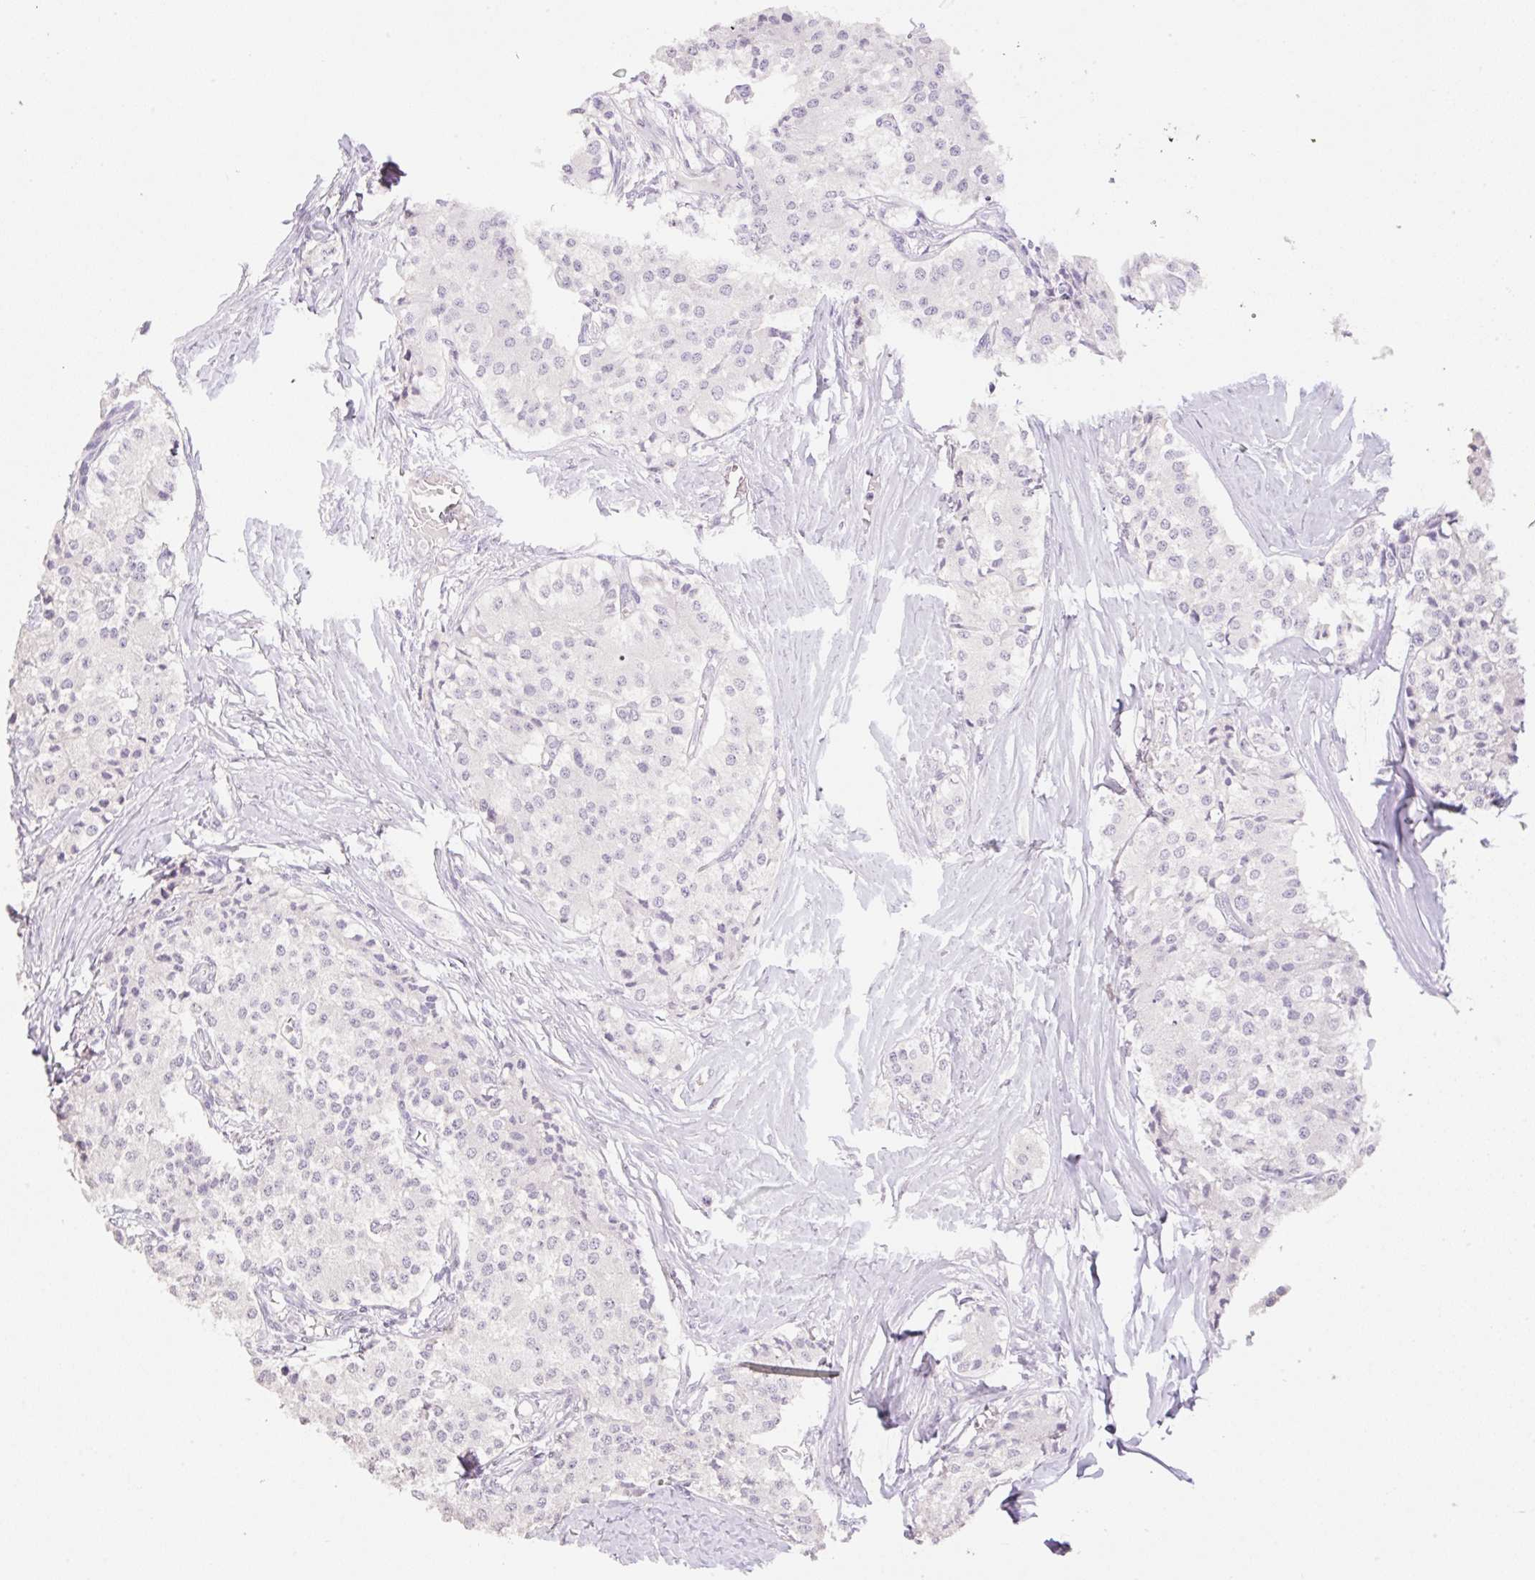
{"staining": {"intensity": "negative", "quantity": "none", "location": "none"}, "tissue": "carcinoid", "cell_type": "Tumor cells", "image_type": "cancer", "snomed": [{"axis": "morphology", "description": "Carcinoid, malignant, NOS"}, {"axis": "topography", "description": "Colon"}], "caption": "This micrograph is of carcinoid (malignant) stained with immunohistochemistry (IHC) to label a protein in brown with the nuclei are counter-stained blue. There is no expression in tumor cells. The staining was performed using DAB to visualize the protein expression in brown, while the nuclei were stained in blue with hematoxylin (Magnification: 20x).", "gene": "HCRTR2", "patient": {"sex": "female", "age": 52}}